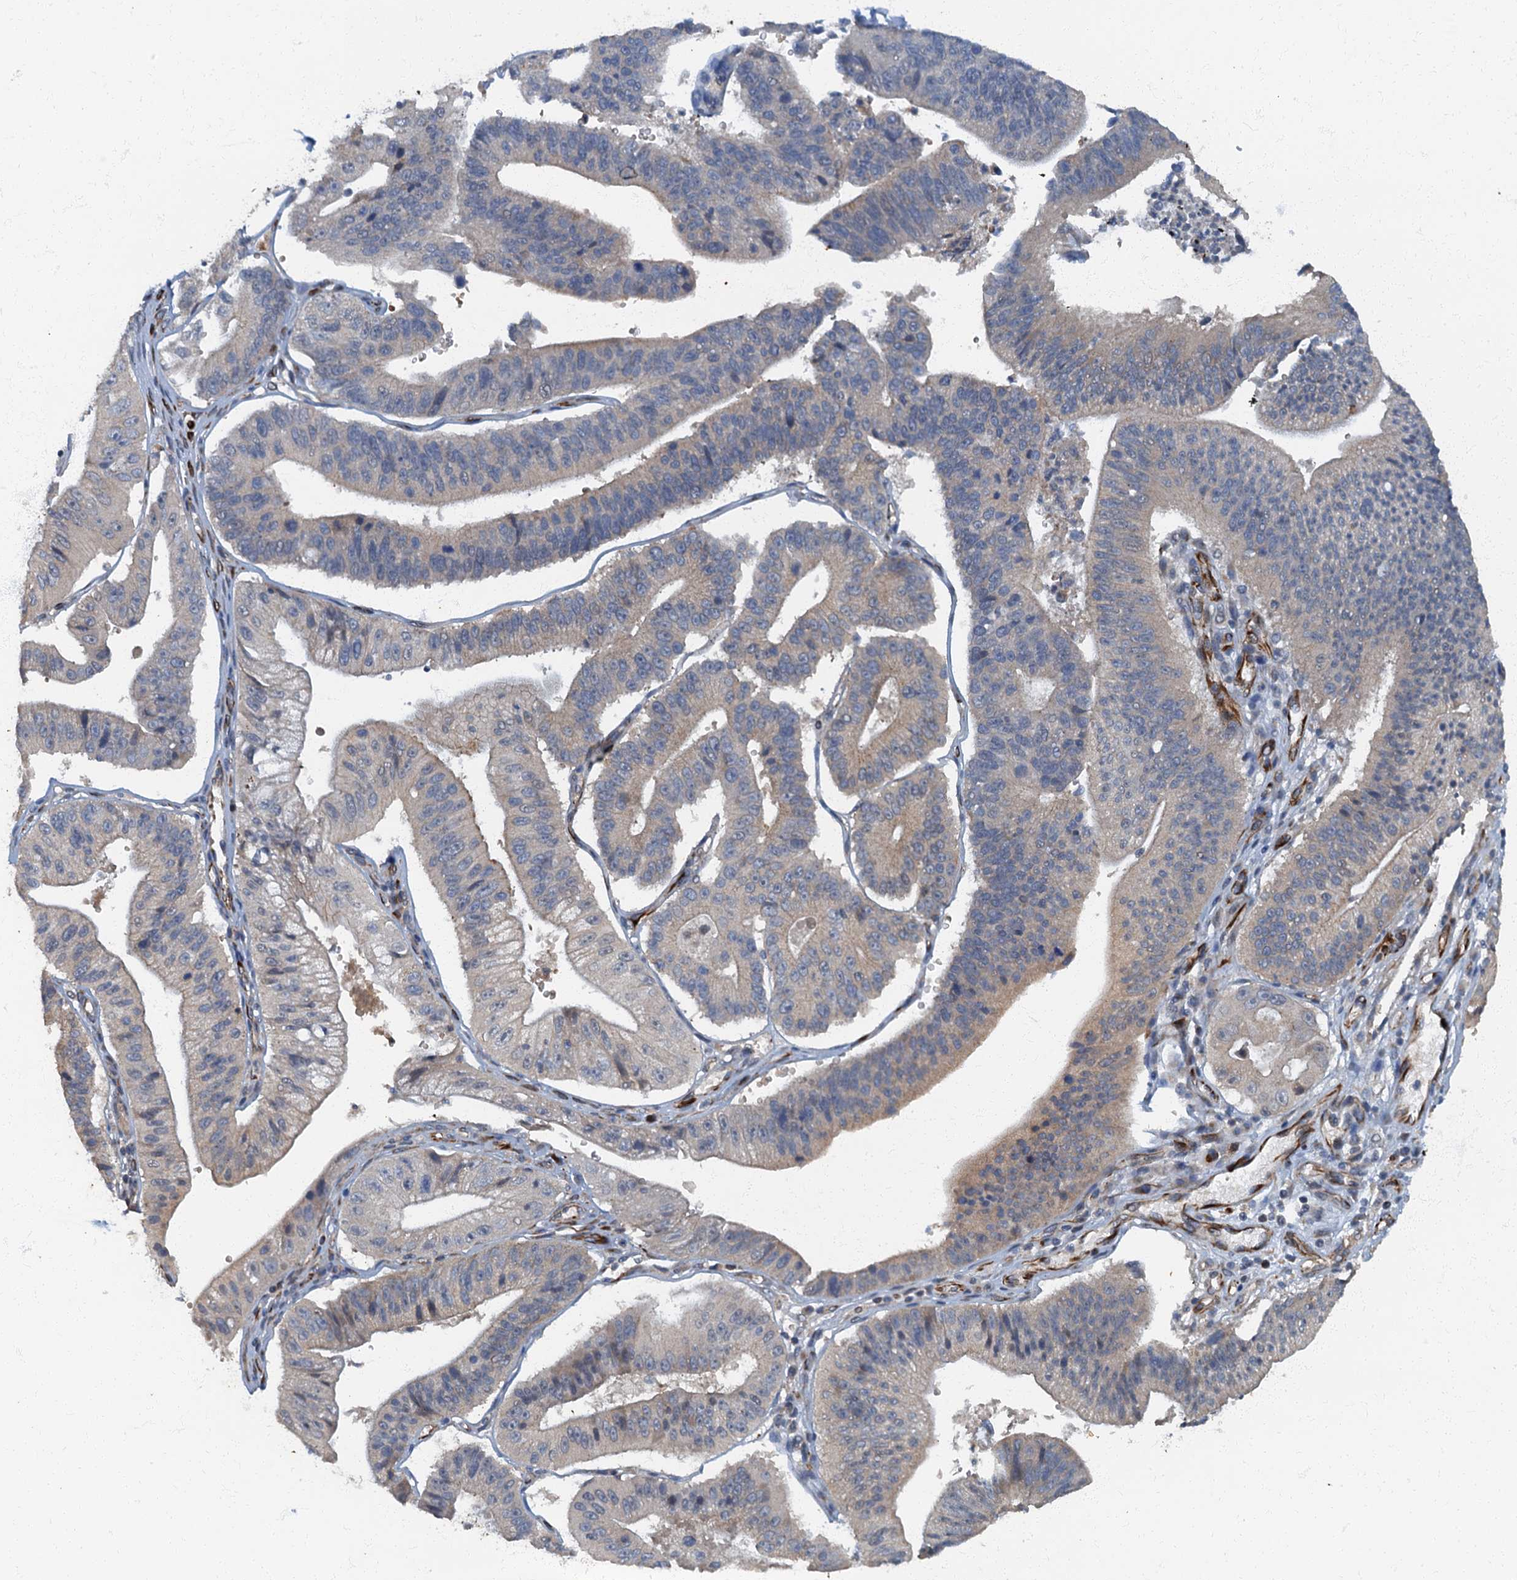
{"staining": {"intensity": "weak", "quantity": "25%-75%", "location": "cytoplasmic/membranous"}, "tissue": "stomach cancer", "cell_type": "Tumor cells", "image_type": "cancer", "snomed": [{"axis": "morphology", "description": "Adenocarcinoma, NOS"}, {"axis": "topography", "description": "Stomach"}], "caption": "Protein staining of stomach cancer (adenocarcinoma) tissue exhibits weak cytoplasmic/membranous expression in approximately 25%-75% of tumor cells. The protein is shown in brown color, while the nuclei are stained blue.", "gene": "ARL11", "patient": {"sex": "male", "age": 59}}